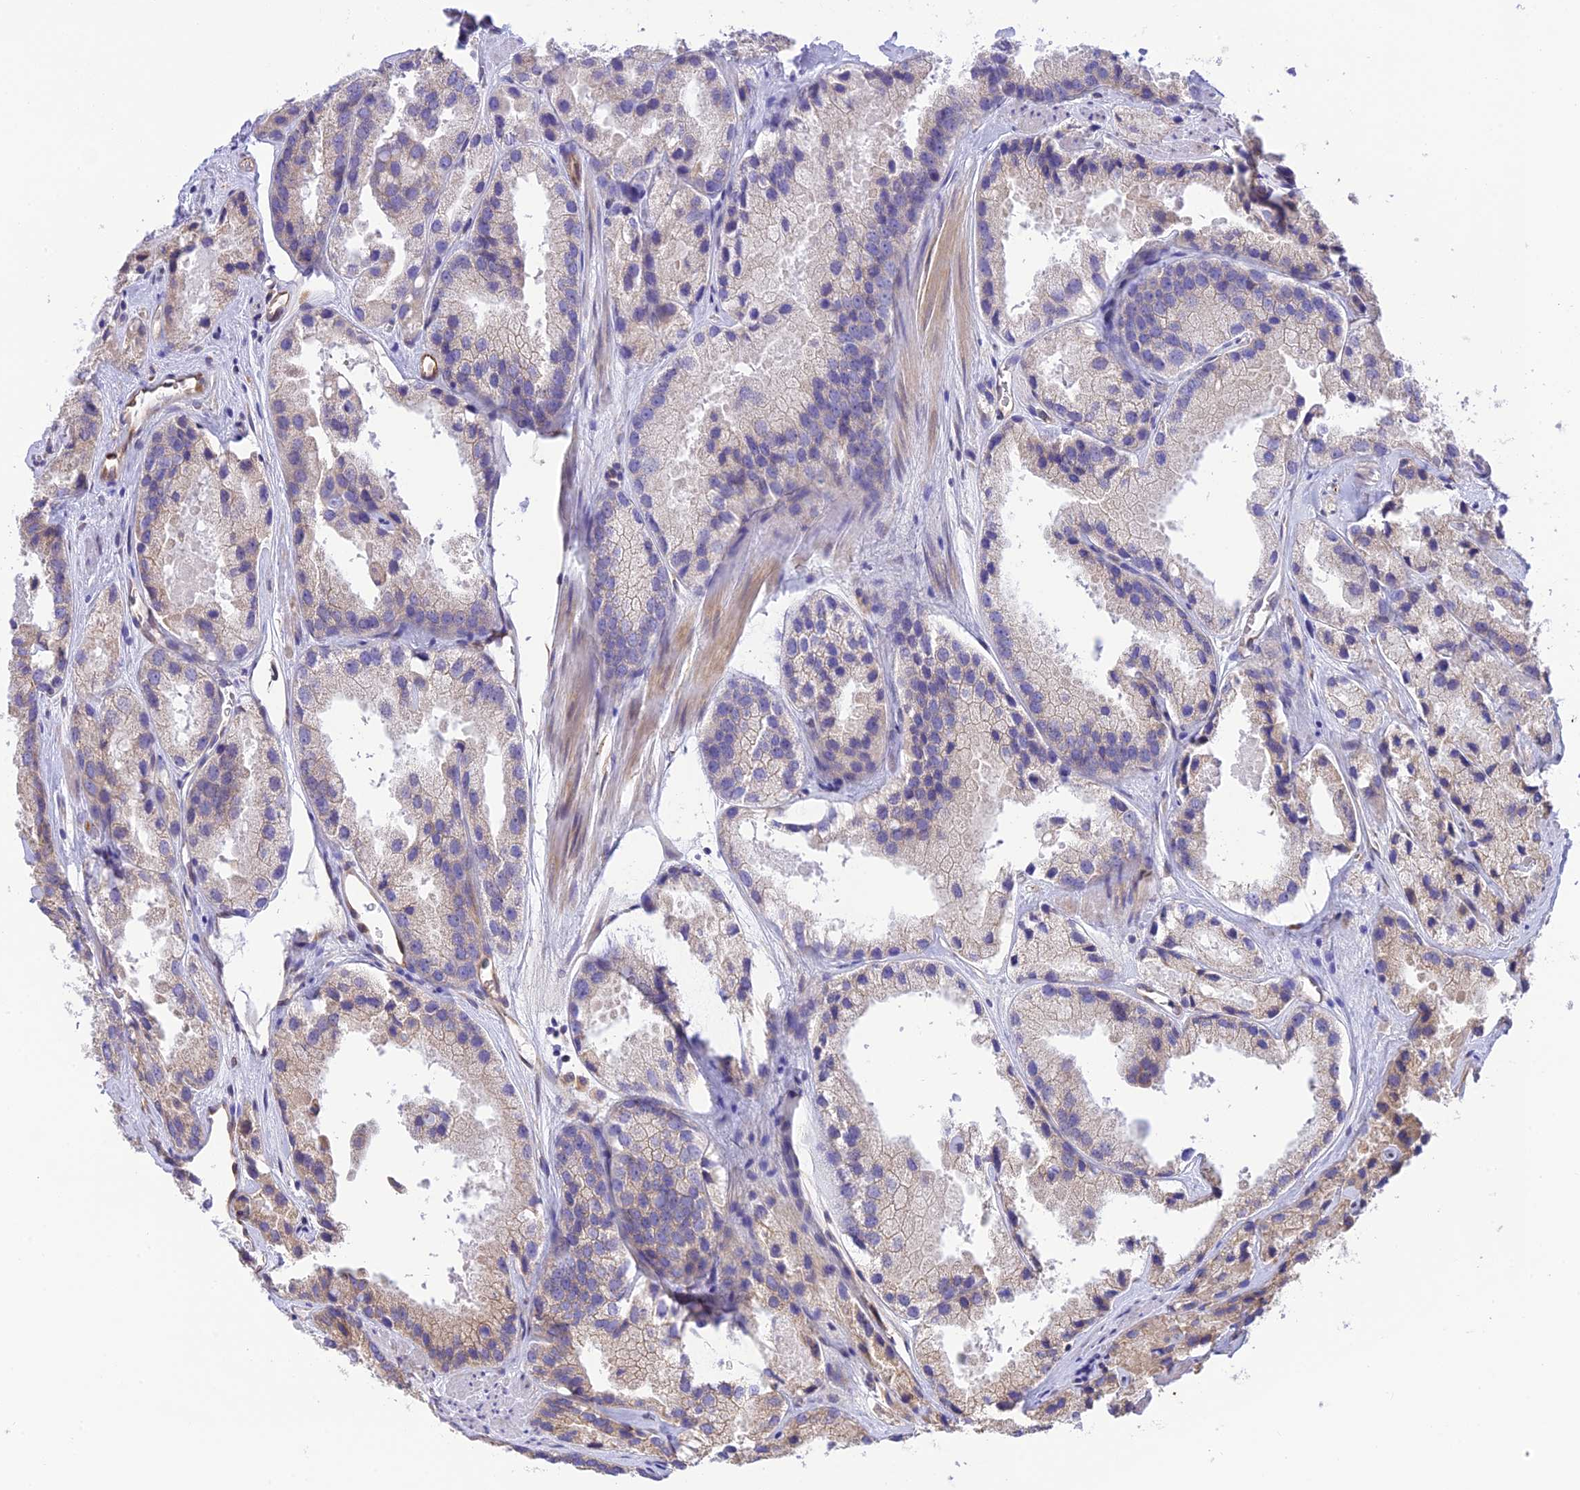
{"staining": {"intensity": "negative", "quantity": "none", "location": "none"}, "tissue": "prostate cancer", "cell_type": "Tumor cells", "image_type": "cancer", "snomed": [{"axis": "morphology", "description": "Adenocarcinoma, High grade"}, {"axis": "topography", "description": "Prostate"}], "caption": "Tumor cells show no significant positivity in high-grade adenocarcinoma (prostate).", "gene": "EXOC3L4", "patient": {"sex": "male", "age": 66}}